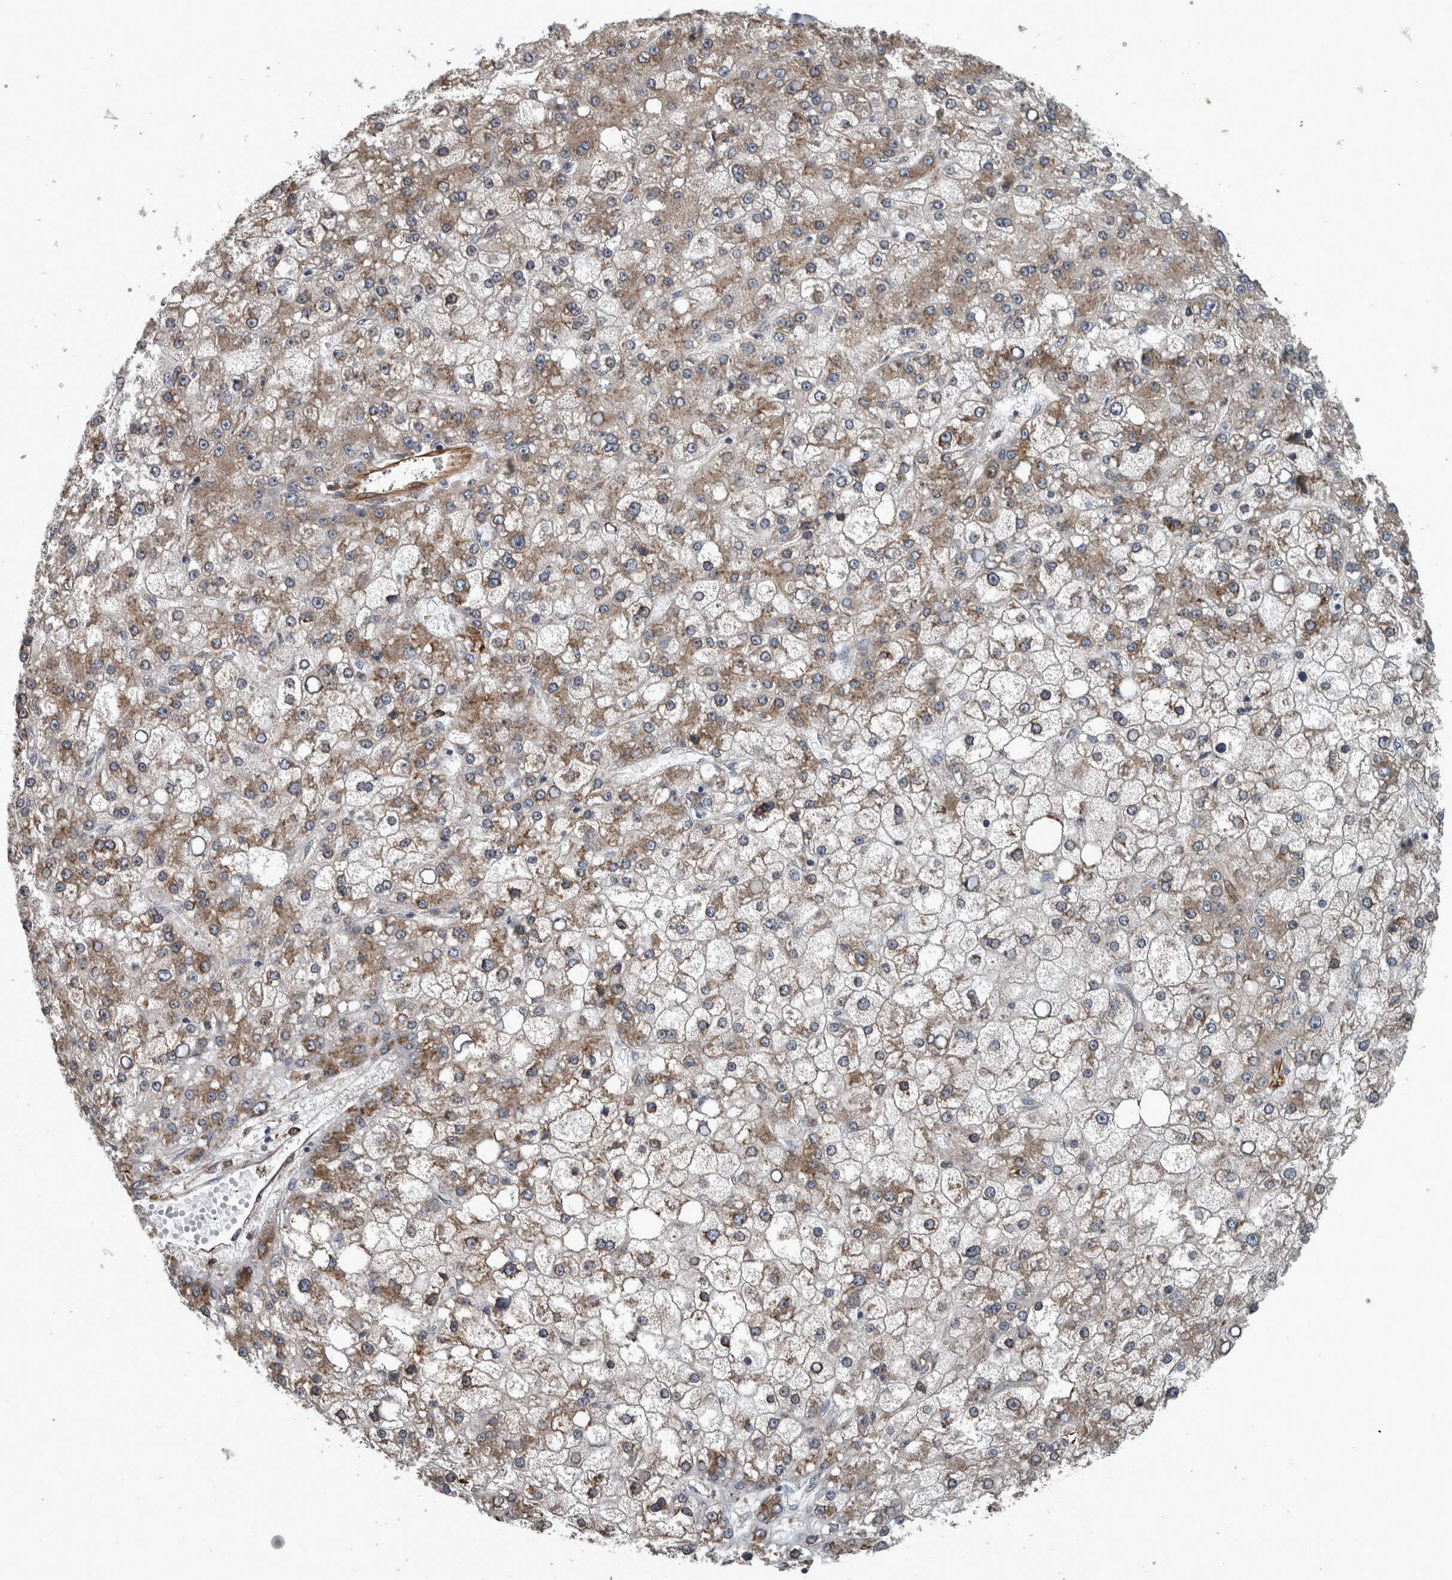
{"staining": {"intensity": "moderate", "quantity": ">75%", "location": "cytoplasmic/membranous"}, "tissue": "liver cancer", "cell_type": "Tumor cells", "image_type": "cancer", "snomed": [{"axis": "morphology", "description": "Carcinoma, Hepatocellular, NOS"}, {"axis": "topography", "description": "Liver"}], "caption": "Hepatocellular carcinoma (liver) tissue exhibits moderate cytoplasmic/membranous expression in about >75% of tumor cells, visualized by immunohistochemistry.", "gene": "EXOC8", "patient": {"sex": "male", "age": 67}}